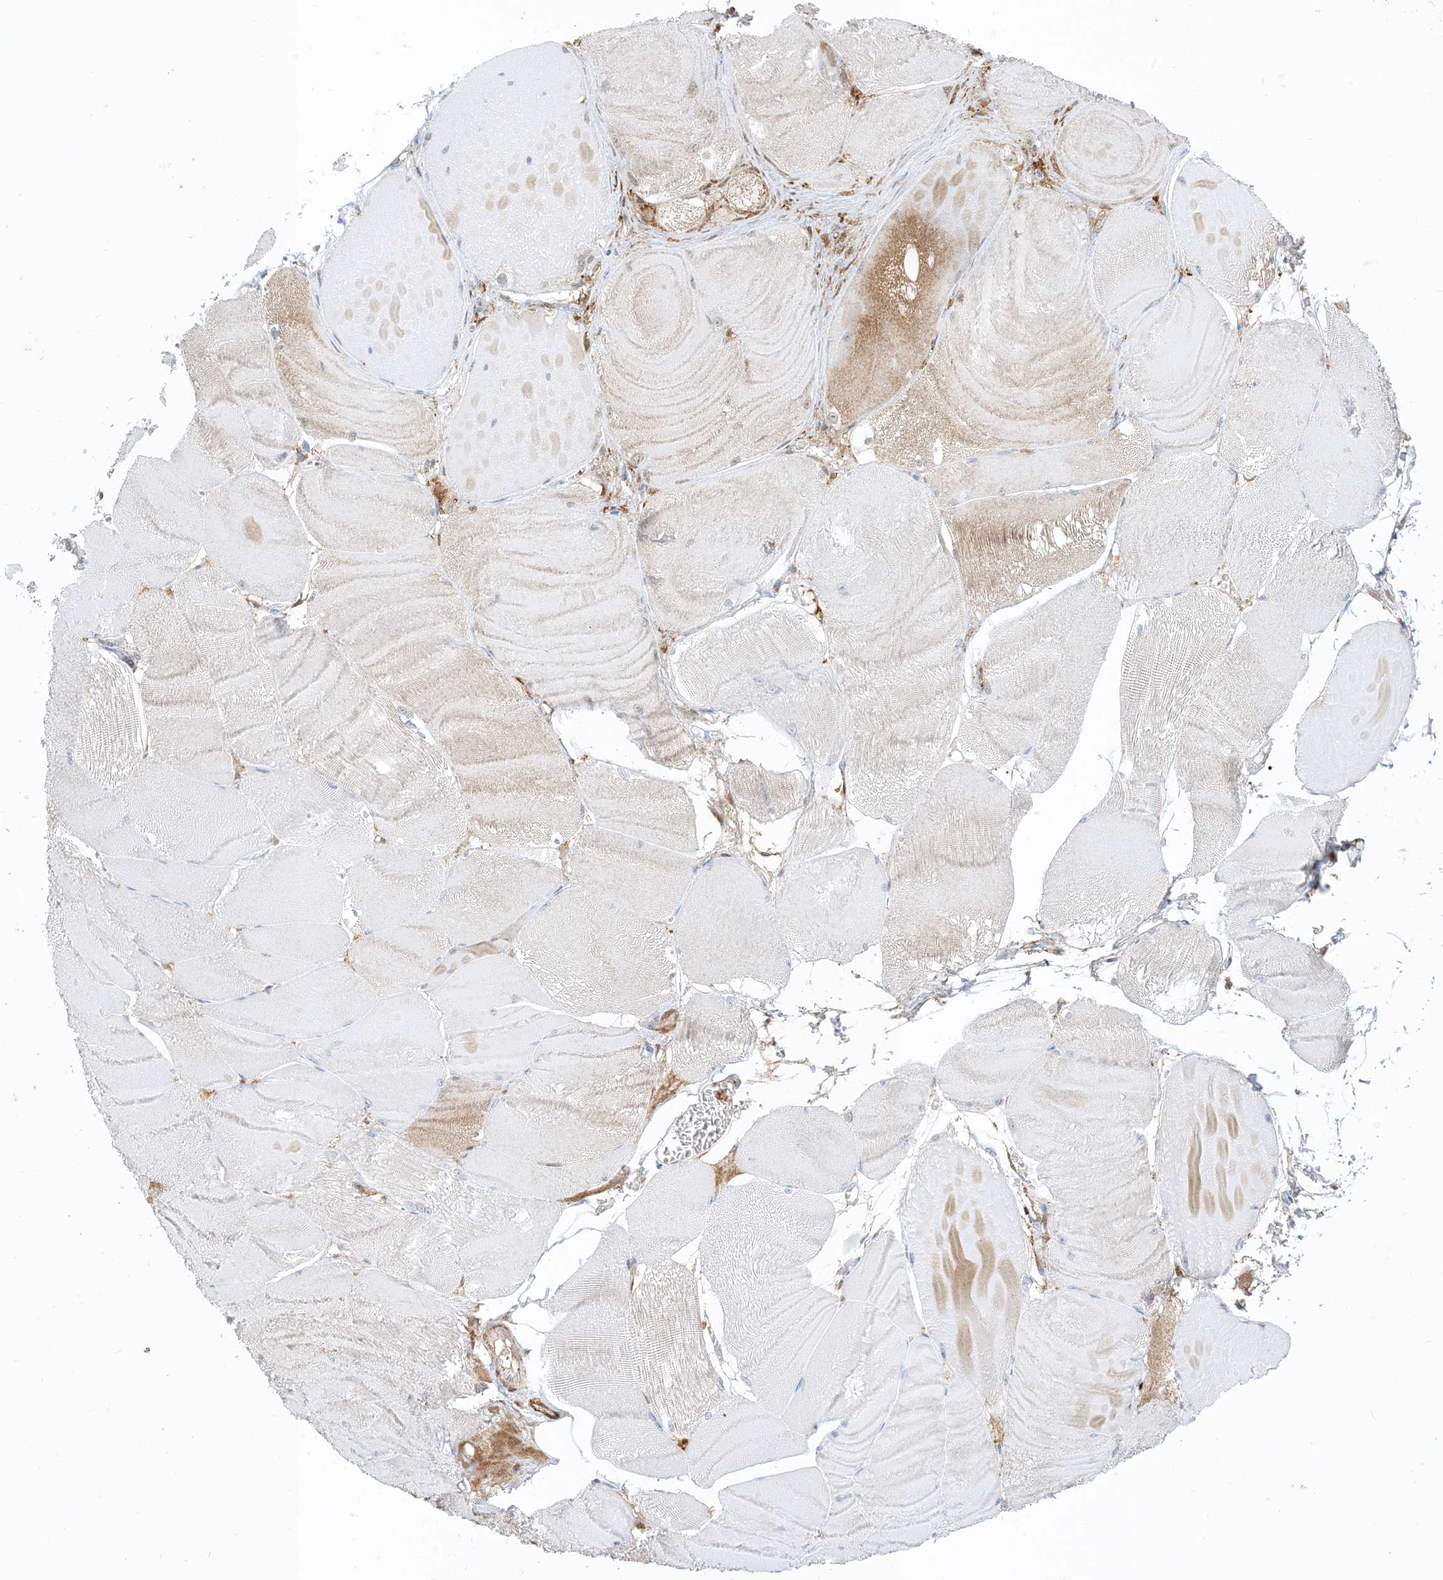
{"staining": {"intensity": "weak", "quantity": "<25%", "location": "cytoplasmic/membranous"}, "tissue": "skeletal muscle", "cell_type": "Myocytes", "image_type": "normal", "snomed": [{"axis": "morphology", "description": "Normal tissue, NOS"}, {"axis": "morphology", "description": "Basal cell carcinoma"}, {"axis": "topography", "description": "Skeletal muscle"}], "caption": "The immunohistochemistry (IHC) photomicrograph has no significant staining in myocytes of skeletal muscle. (DAB (3,3'-diaminobenzidine) IHC, high magnification).", "gene": "GSN", "patient": {"sex": "female", "age": 64}}